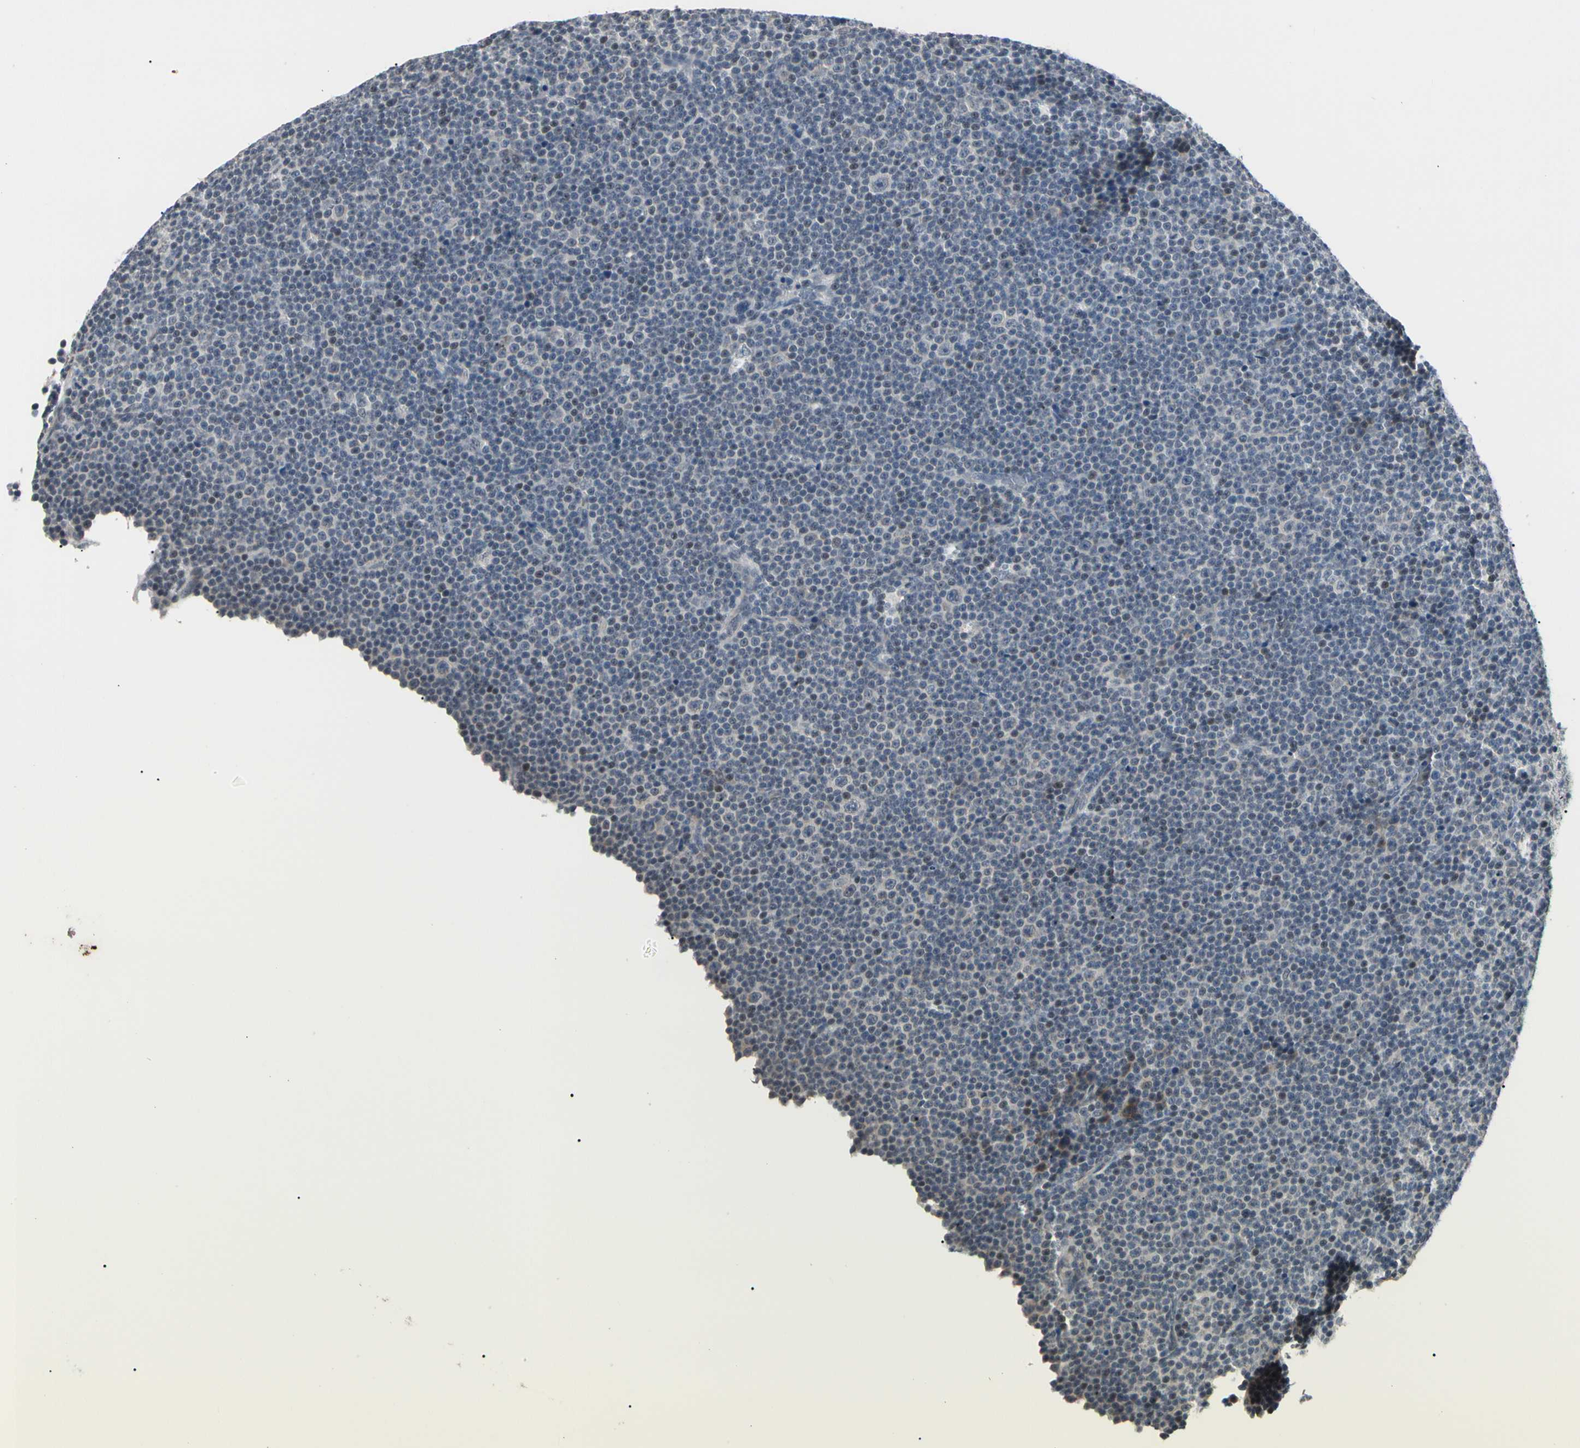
{"staining": {"intensity": "weak", "quantity": "<25%", "location": "nuclear"}, "tissue": "lymphoma", "cell_type": "Tumor cells", "image_type": "cancer", "snomed": [{"axis": "morphology", "description": "Malignant lymphoma, non-Hodgkin's type, Low grade"}, {"axis": "topography", "description": "Lymph node"}], "caption": "The photomicrograph demonstrates no staining of tumor cells in low-grade malignant lymphoma, non-Hodgkin's type.", "gene": "GREM1", "patient": {"sex": "female", "age": 67}}